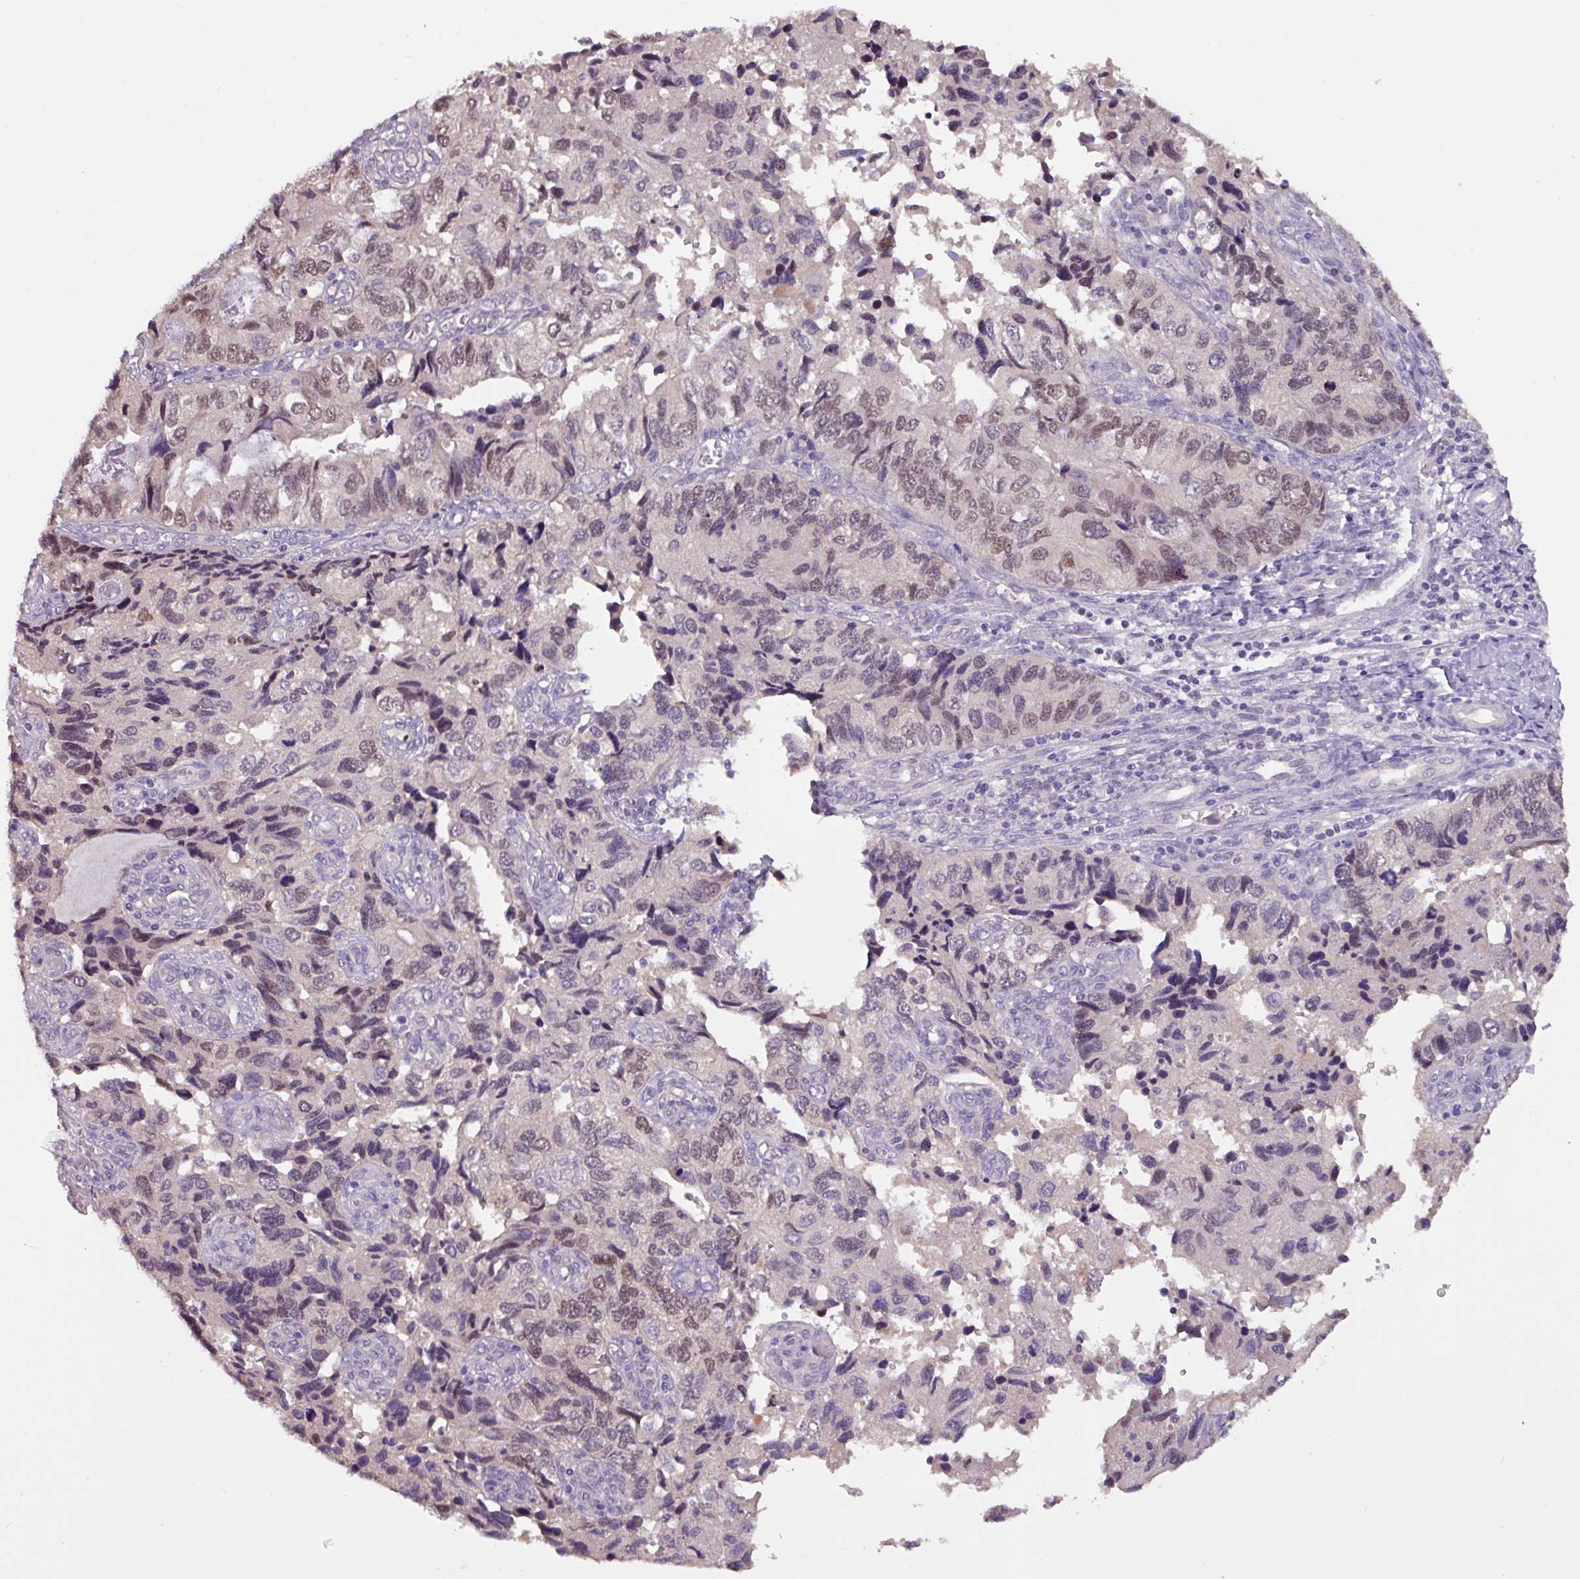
{"staining": {"intensity": "moderate", "quantity": "25%-75%", "location": "nuclear"}, "tissue": "endometrial cancer", "cell_type": "Tumor cells", "image_type": "cancer", "snomed": [{"axis": "morphology", "description": "Carcinoma, NOS"}, {"axis": "topography", "description": "Uterus"}], "caption": "Immunohistochemical staining of endometrial cancer reveals medium levels of moderate nuclear staining in approximately 25%-75% of tumor cells.", "gene": "PAX8", "patient": {"sex": "female", "age": 76}}